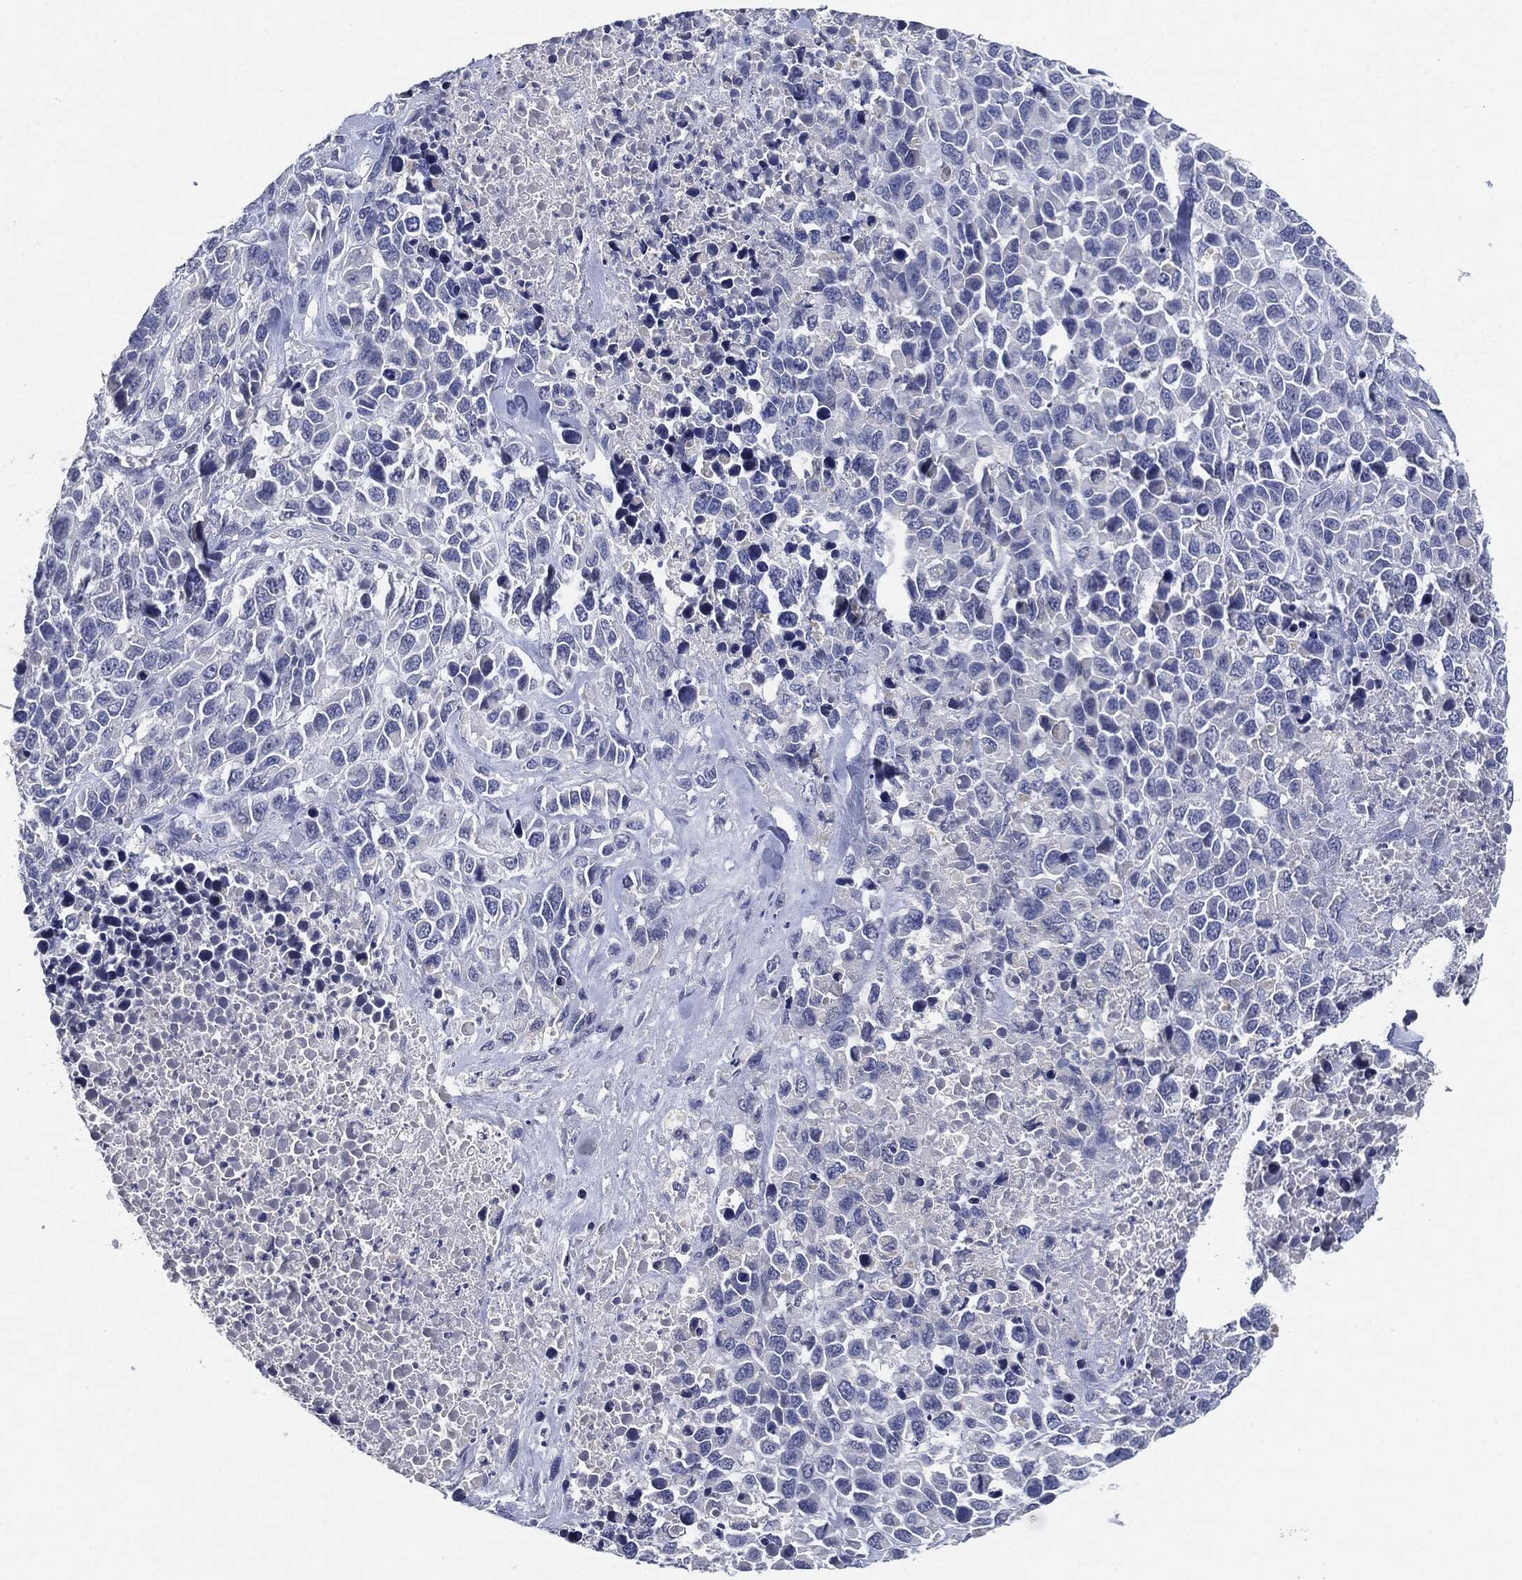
{"staining": {"intensity": "negative", "quantity": "none", "location": "none"}, "tissue": "melanoma", "cell_type": "Tumor cells", "image_type": "cancer", "snomed": [{"axis": "morphology", "description": "Malignant melanoma, Metastatic site"}, {"axis": "topography", "description": "Skin"}], "caption": "DAB (3,3'-diaminobenzidine) immunohistochemical staining of malignant melanoma (metastatic site) shows no significant staining in tumor cells.", "gene": "NTRK1", "patient": {"sex": "male", "age": 84}}